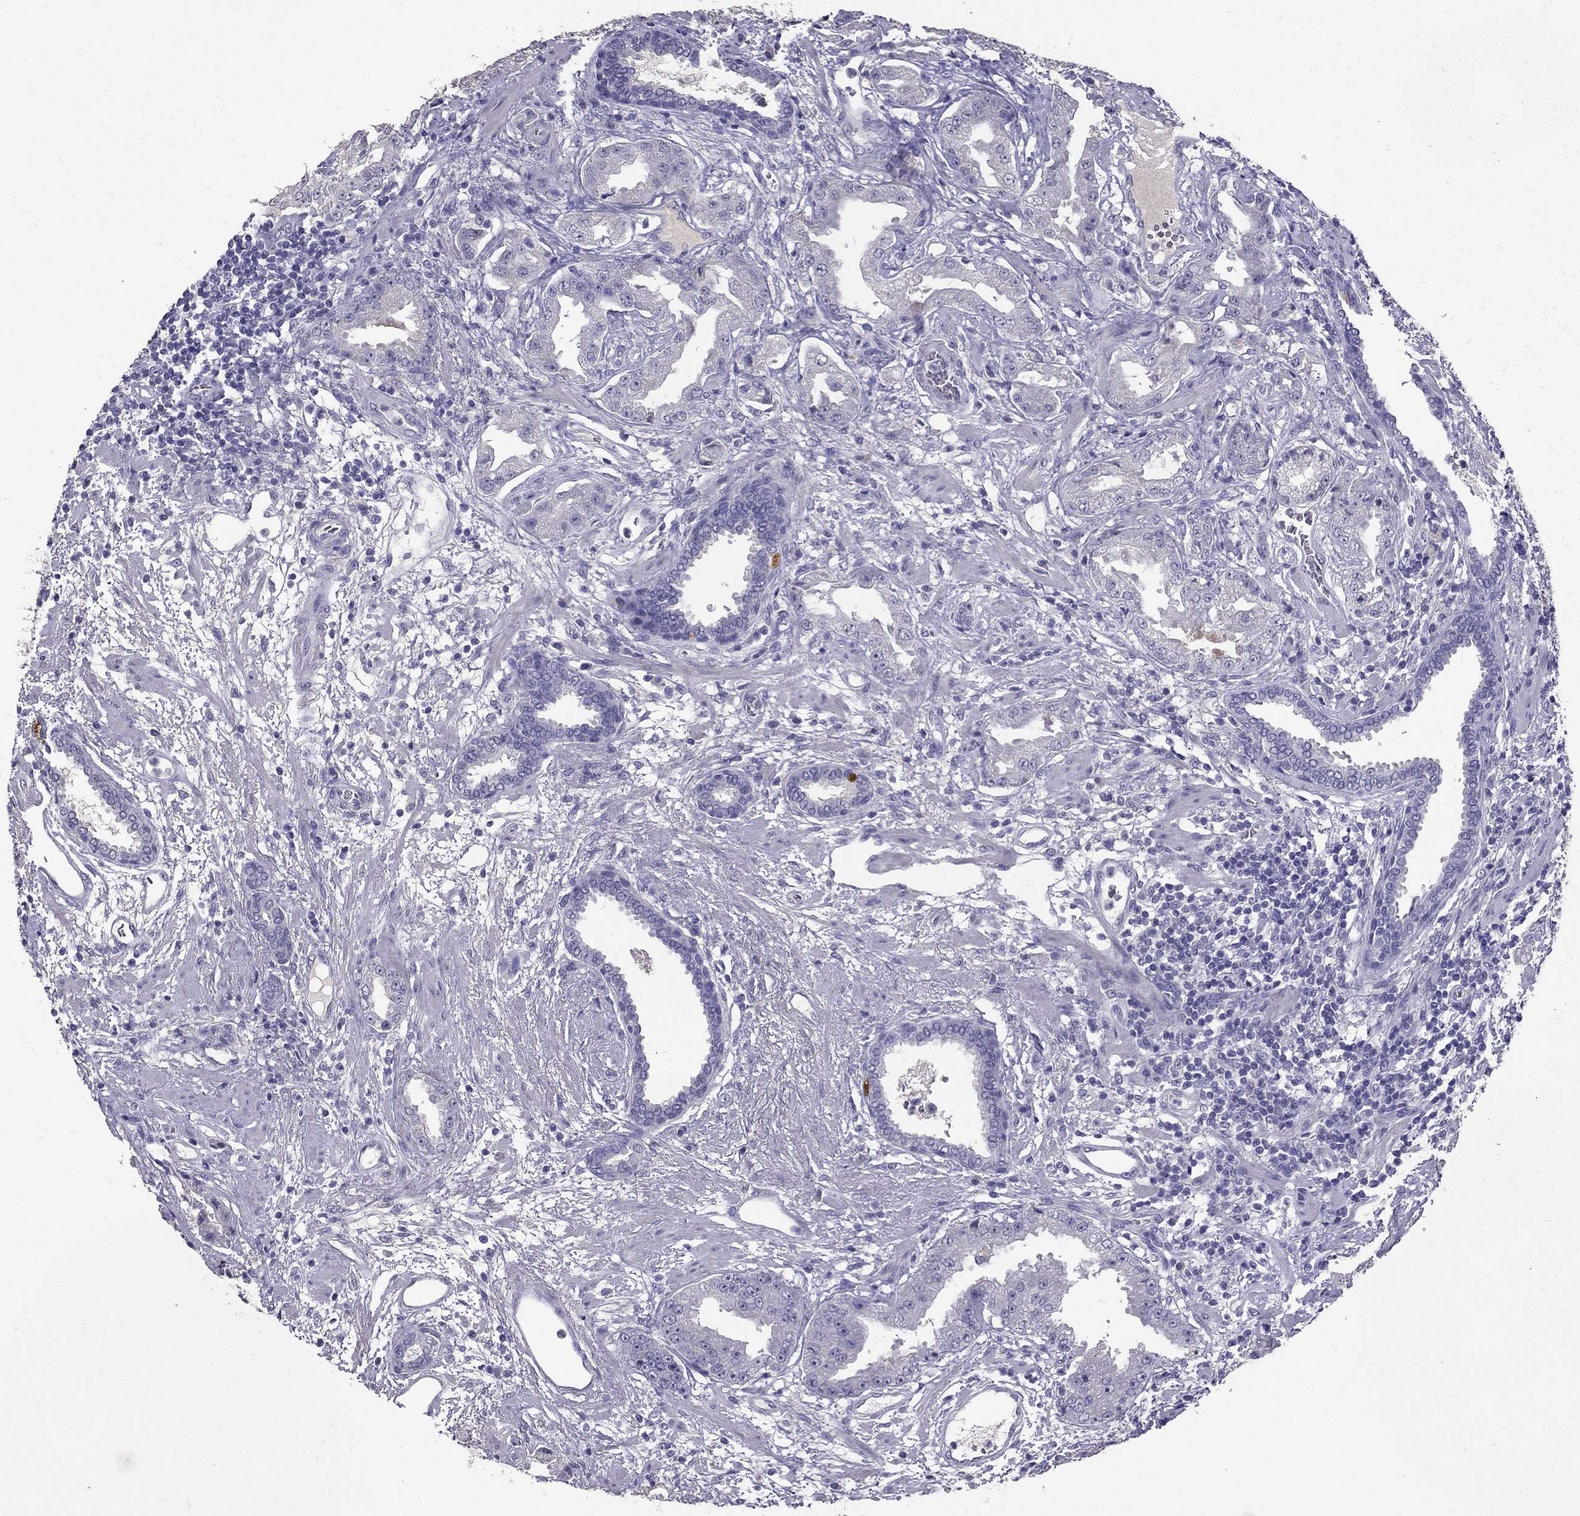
{"staining": {"intensity": "negative", "quantity": "none", "location": "none"}, "tissue": "prostate cancer", "cell_type": "Tumor cells", "image_type": "cancer", "snomed": [{"axis": "morphology", "description": "Adenocarcinoma, Low grade"}, {"axis": "topography", "description": "Prostate"}], "caption": "High magnification brightfield microscopy of low-grade adenocarcinoma (prostate) stained with DAB (3,3'-diaminobenzidine) (brown) and counterstained with hematoxylin (blue): tumor cells show no significant positivity.", "gene": "SCG5", "patient": {"sex": "male", "age": 62}}